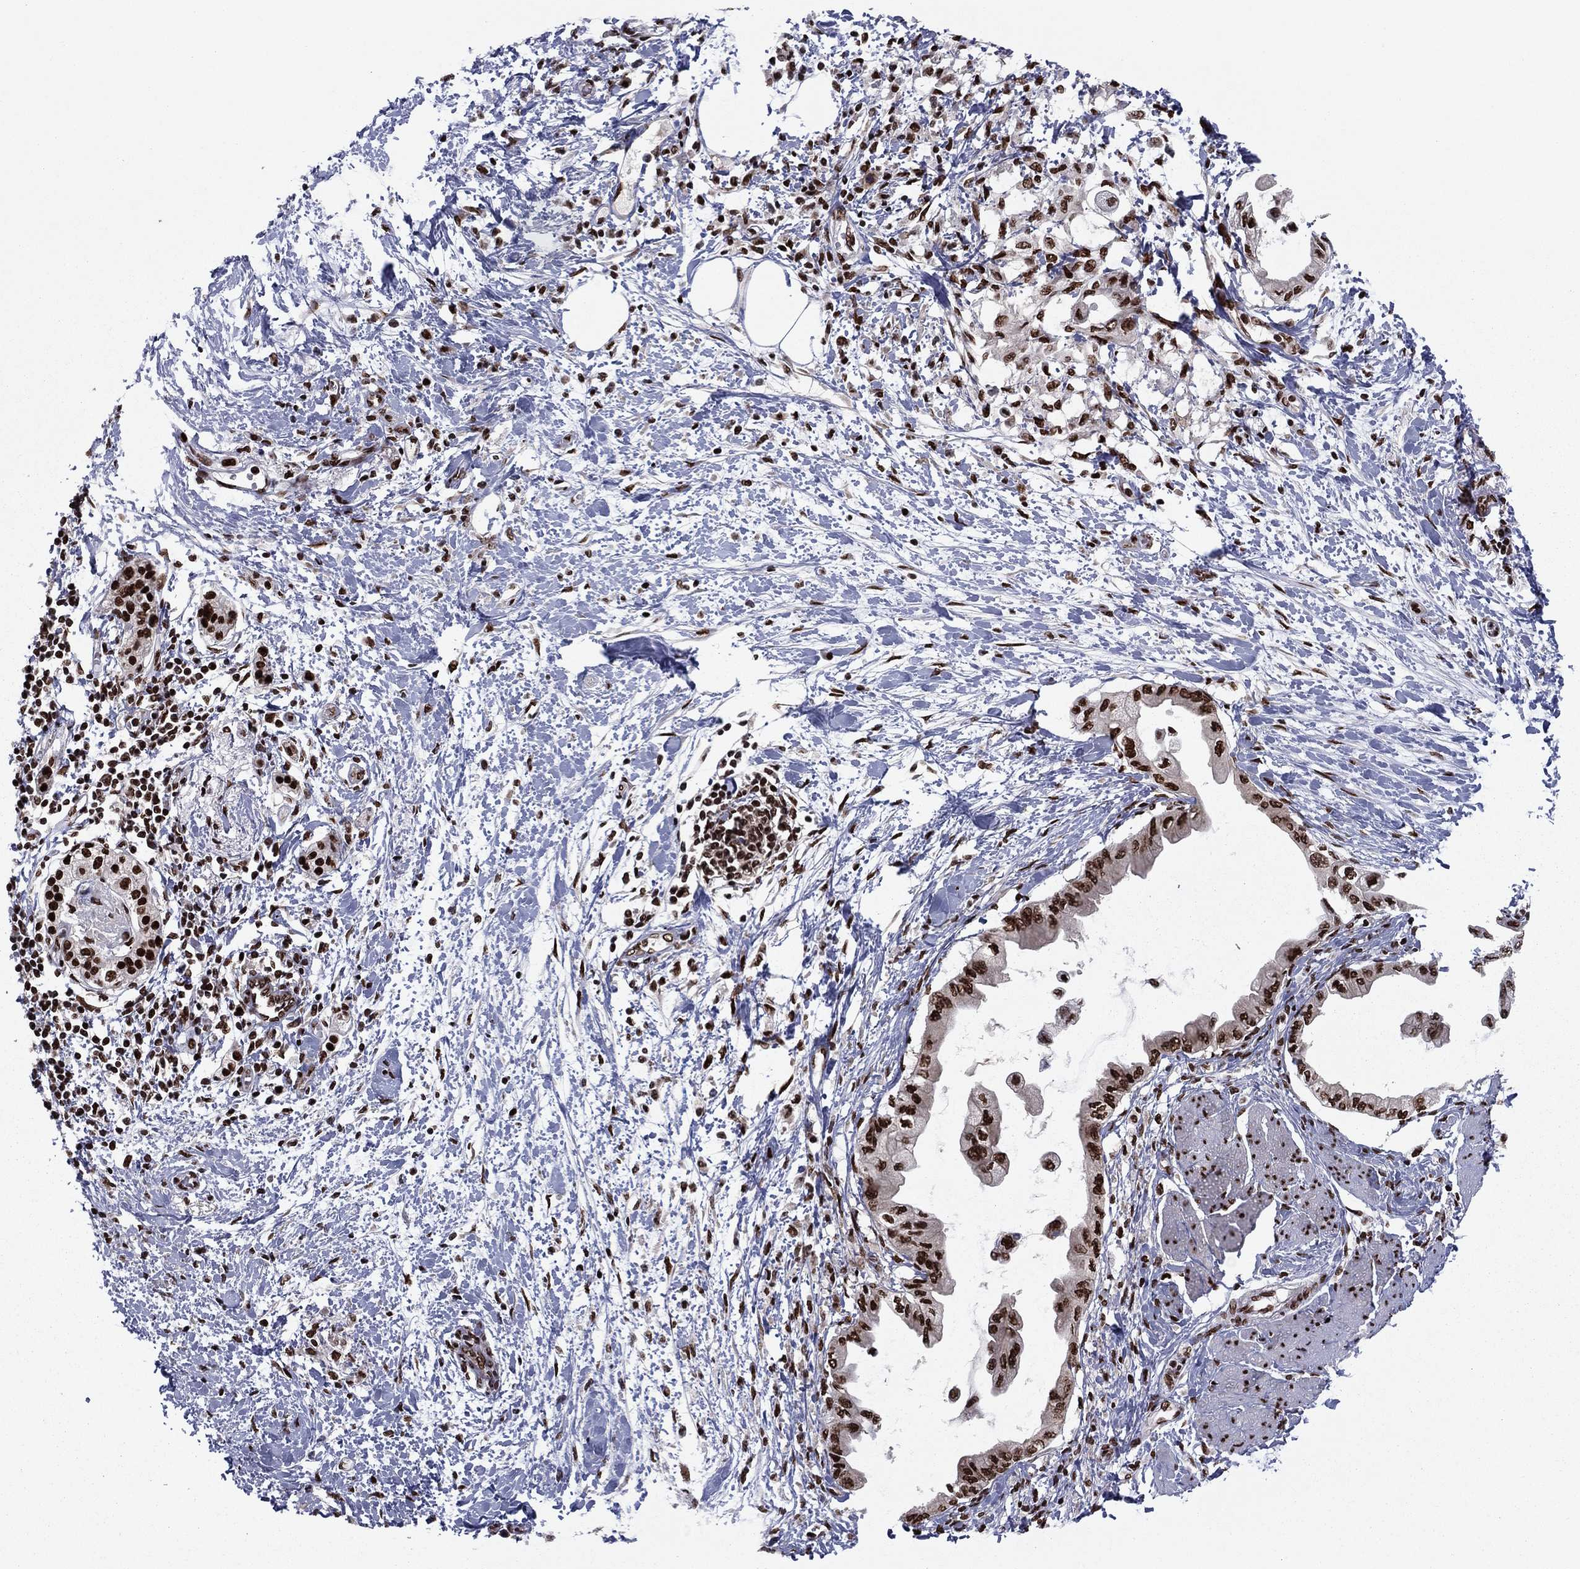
{"staining": {"intensity": "strong", "quantity": ">75%", "location": "nuclear"}, "tissue": "pancreatic cancer", "cell_type": "Tumor cells", "image_type": "cancer", "snomed": [{"axis": "morphology", "description": "Normal tissue, NOS"}, {"axis": "morphology", "description": "Adenocarcinoma, NOS"}, {"axis": "topography", "description": "Pancreas"}, {"axis": "topography", "description": "Duodenum"}], "caption": "Pancreatic adenocarcinoma tissue shows strong nuclear positivity in about >75% of tumor cells The staining was performed using DAB (3,3'-diaminobenzidine), with brown indicating positive protein expression. Nuclei are stained blue with hematoxylin.", "gene": "USP54", "patient": {"sex": "female", "age": 60}}